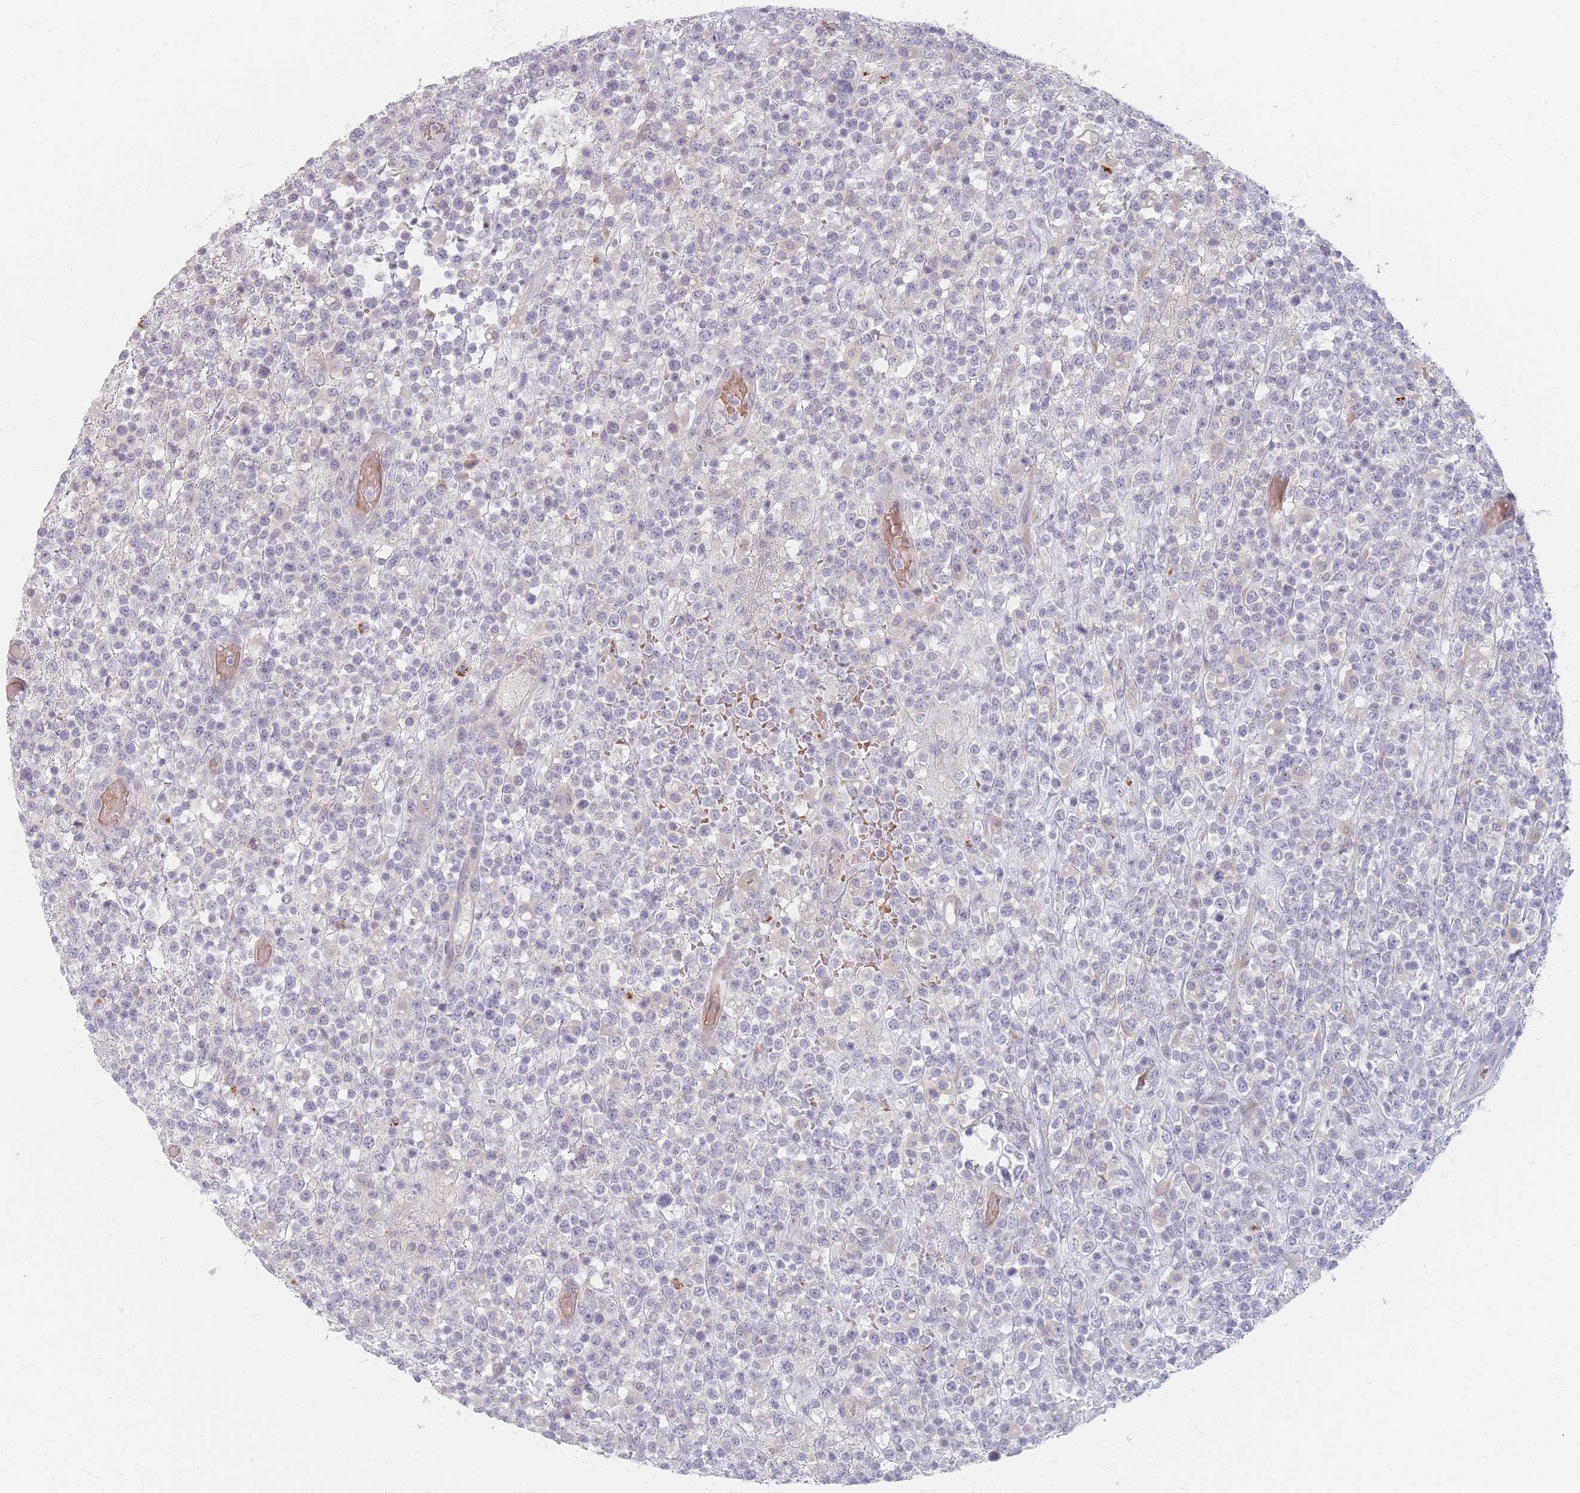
{"staining": {"intensity": "negative", "quantity": "none", "location": "none"}, "tissue": "lymphoma", "cell_type": "Tumor cells", "image_type": "cancer", "snomed": [{"axis": "morphology", "description": "Malignant lymphoma, non-Hodgkin's type, High grade"}, {"axis": "topography", "description": "Colon"}], "caption": "Immunohistochemistry photomicrograph of neoplastic tissue: high-grade malignant lymphoma, non-Hodgkin's type stained with DAB exhibits no significant protein positivity in tumor cells.", "gene": "TMOD1", "patient": {"sex": "female", "age": 53}}